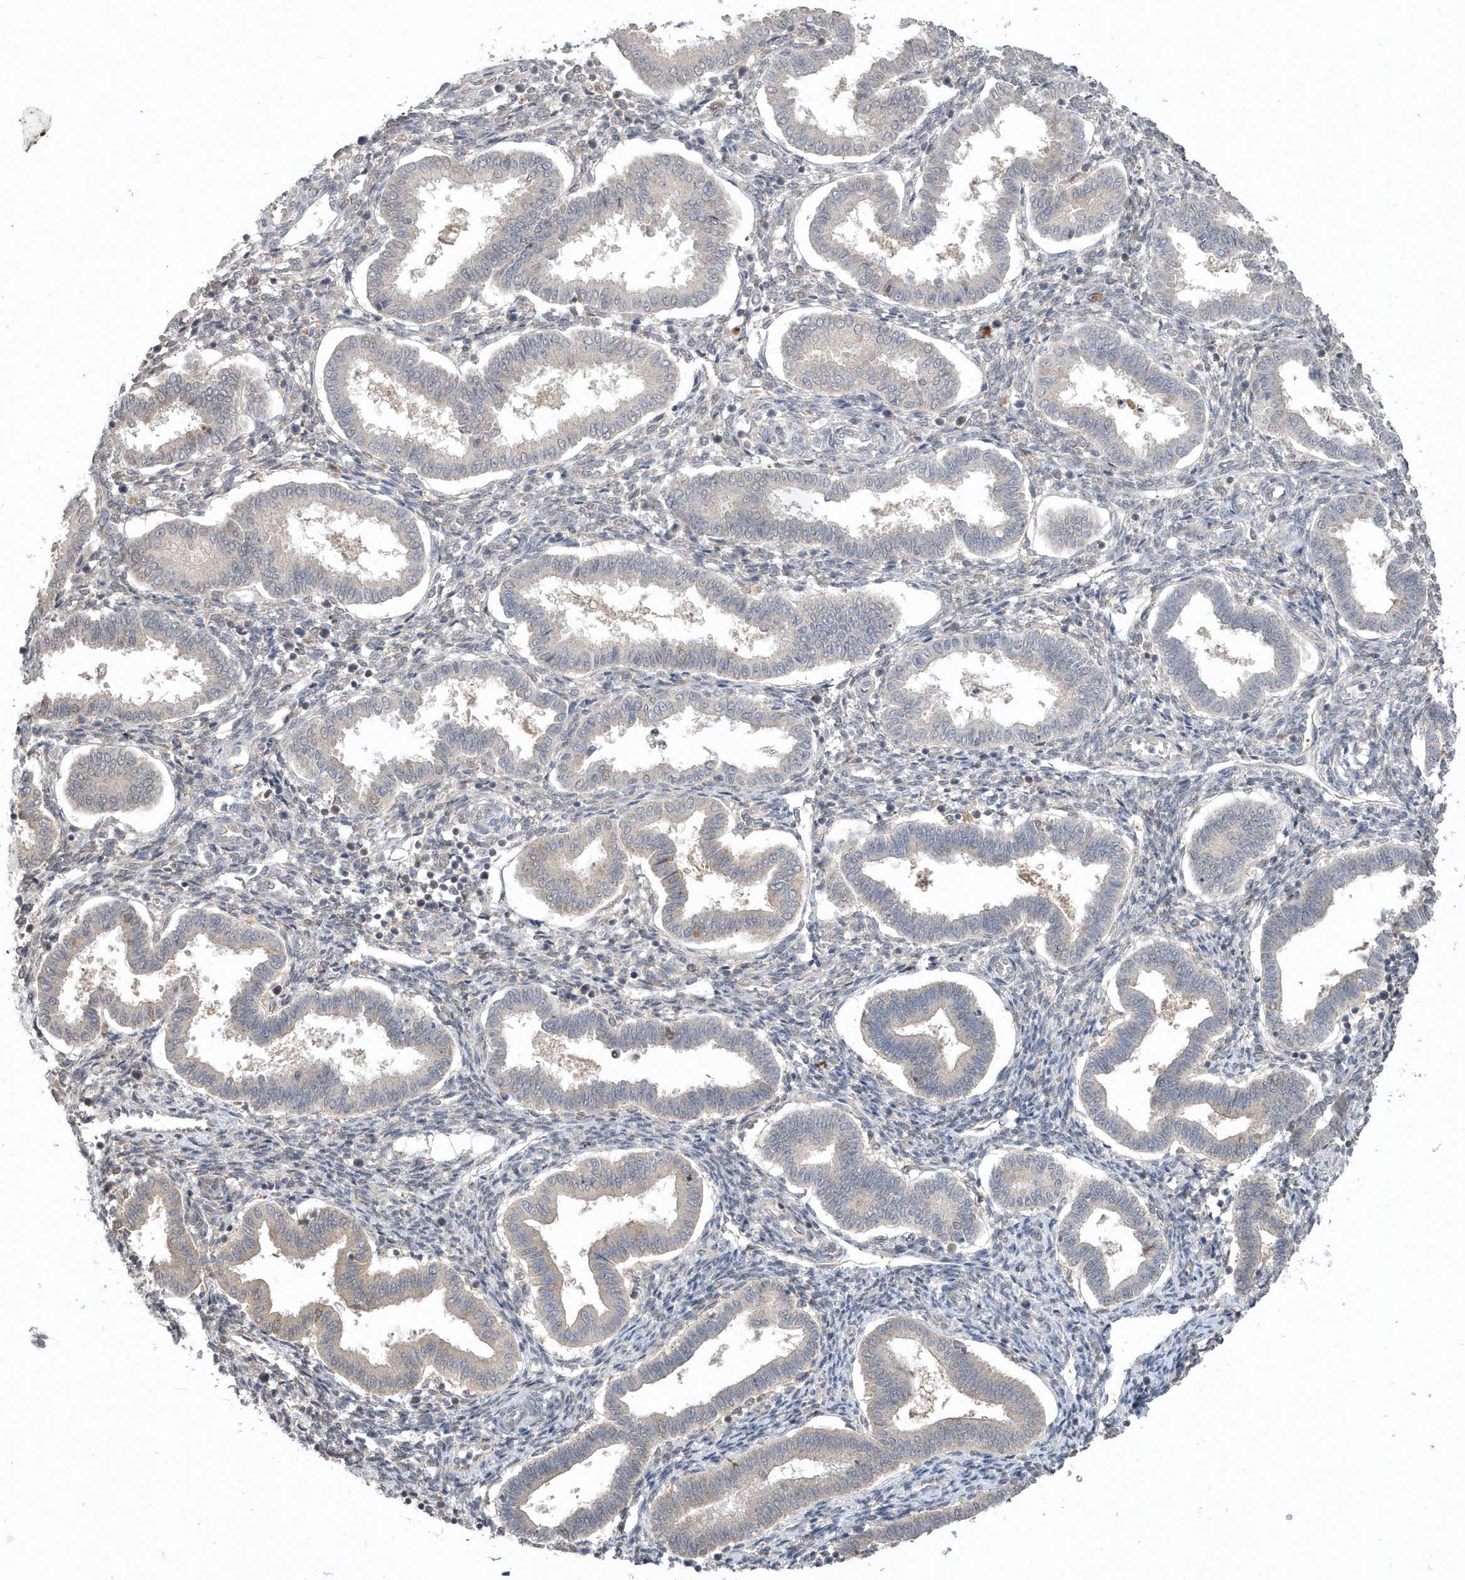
{"staining": {"intensity": "weak", "quantity": "<25%", "location": "cytoplasmic/membranous"}, "tissue": "endometrium", "cell_type": "Cells in endometrial stroma", "image_type": "normal", "snomed": [{"axis": "morphology", "description": "Normal tissue, NOS"}, {"axis": "topography", "description": "Endometrium"}], "caption": "A high-resolution histopathology image shows IHC staining of benign endometrium, which reveals no significant staining in cells in endometrial stroma.", "gene": "AKR7A2", "patient": {"sex": "female", "age": 24}}